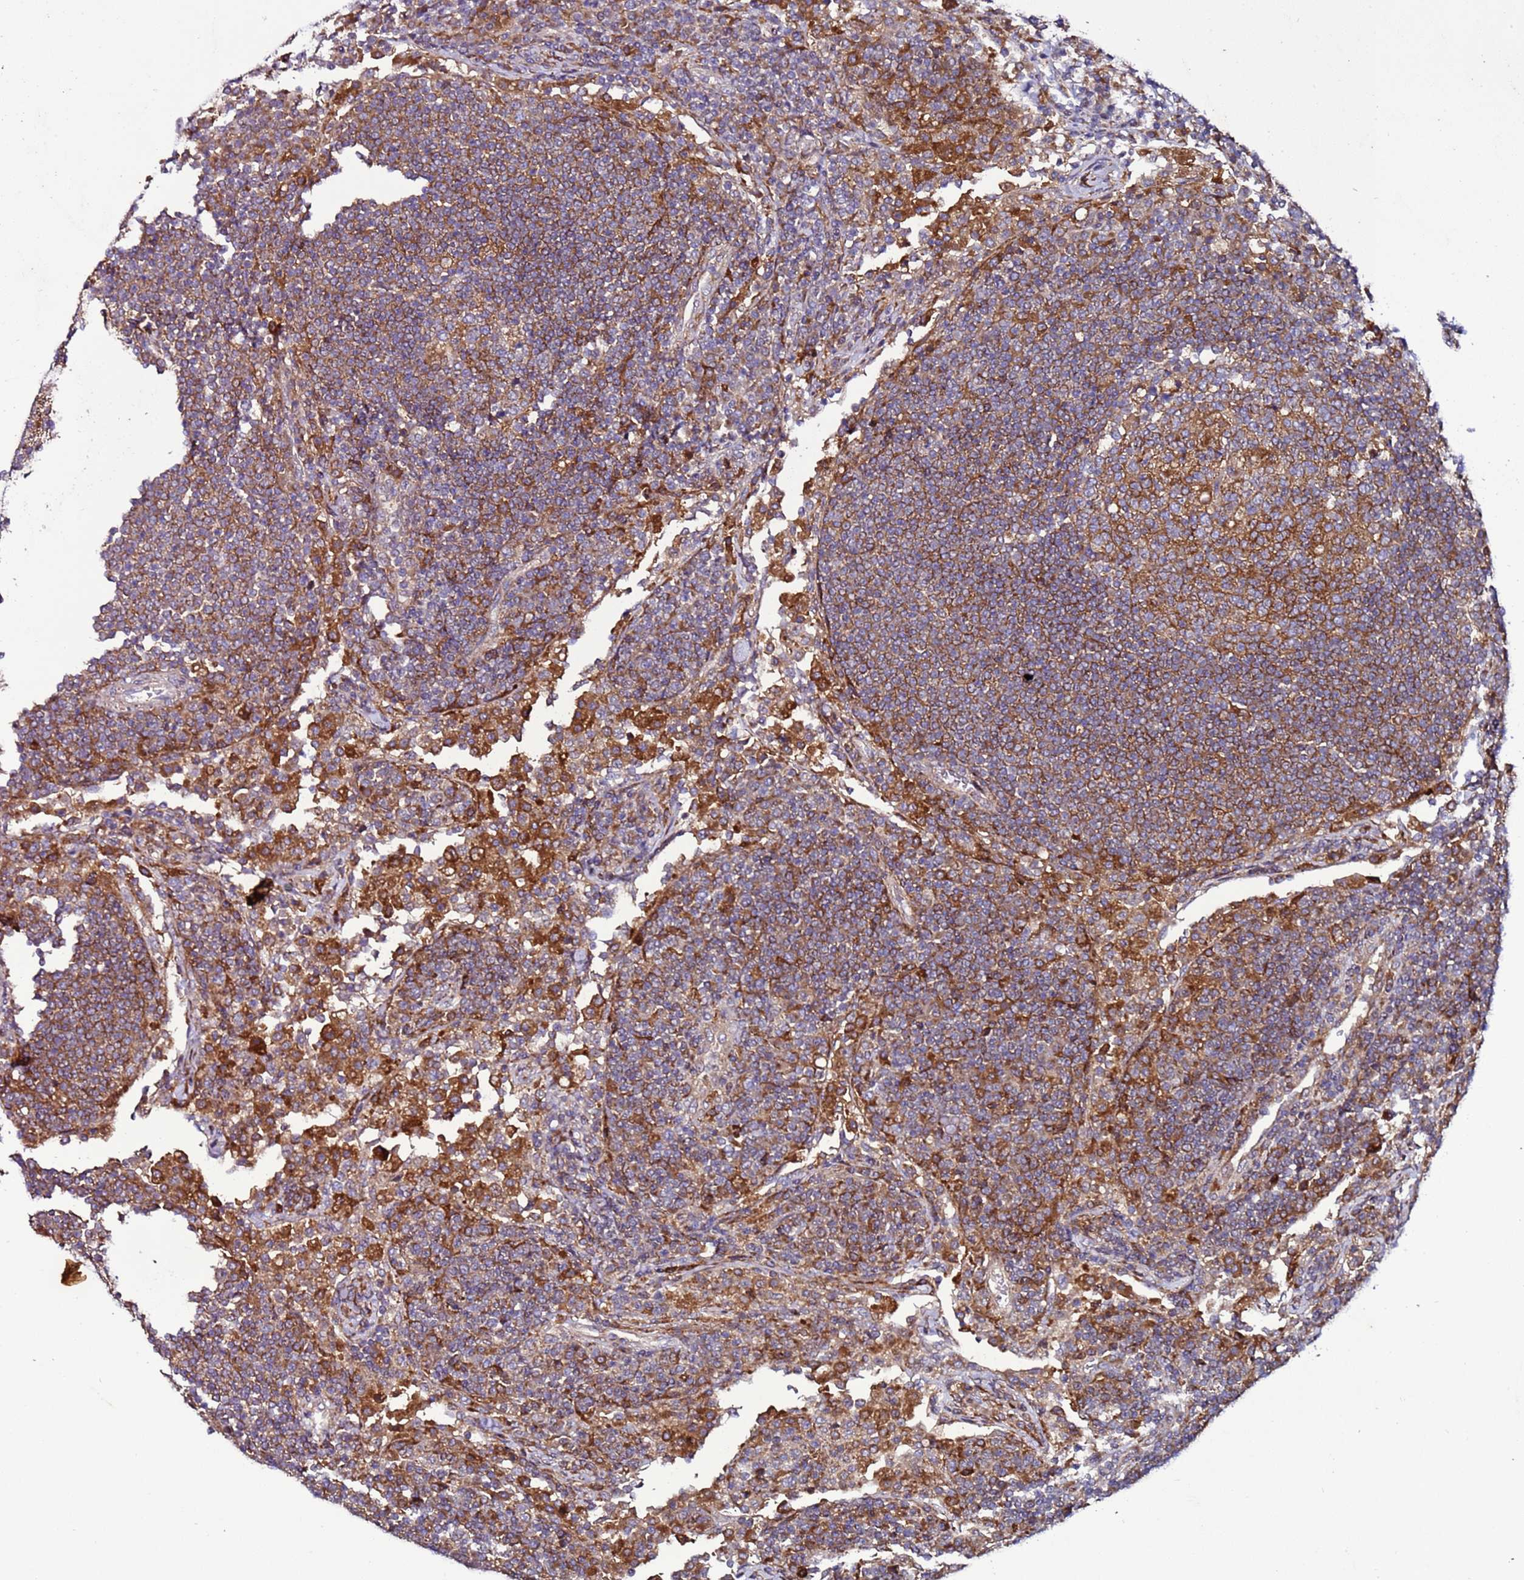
{"staining": {"intensity": "moderate", "quantity": ">75%", "location": "cytoplasmic/membranous"}, "tissue": "lymph node", "cell_type": "Germinal center cells", "image_type": "normal", "snomed": [{"axis": "morphology", "description": "Normal tissue, NOS"}, {"axis": "topography", "description": "Lymph node"}], "caption": "High-power microscopy captured an IHC micrograph of normal lymph node, revealing moderate cytoplasmic/membranous expression in about >75% of germinal center cells.", "gene": "TMEM176B", "patient": {"sex": "female", "age": 53}}